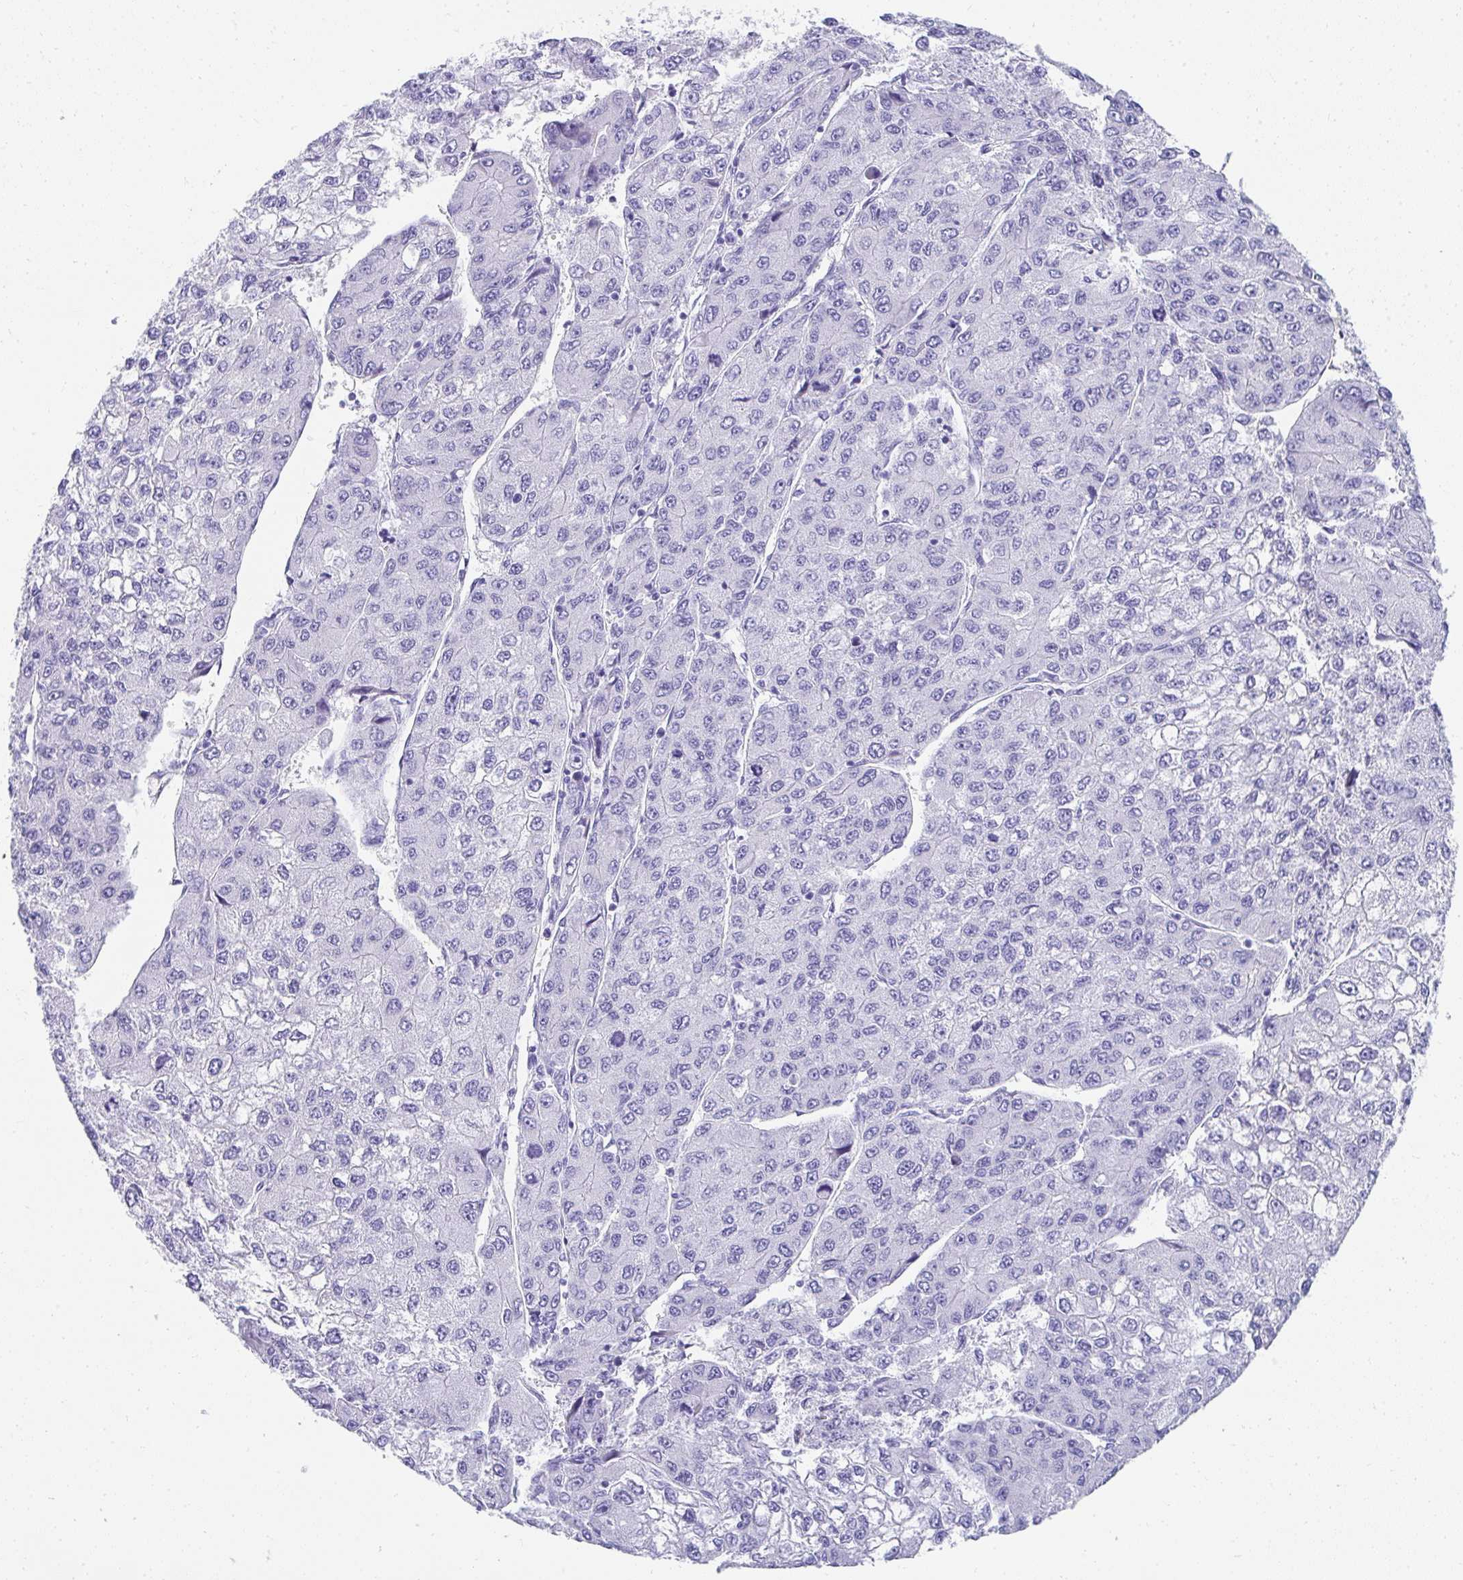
{"staining": {"intensity": "negative", "quantity": "none", "location": "none"}, "tissue": "liver cancer", "cell_type": "Tumor cells", "image_type": "cancer", "snomed": [{"axis": "morphology", "description": "Carcinoma, Hepatocellular, NOS"}, {"axis": "topography", "description": "Liver"}], "caption": "The IHC micrograph has no significant staining in tumor cells of hepatocellular carcinoma (liver) tissue.", "gene": "TNNT1", "patient": {"sex": "female", "age": 66}}